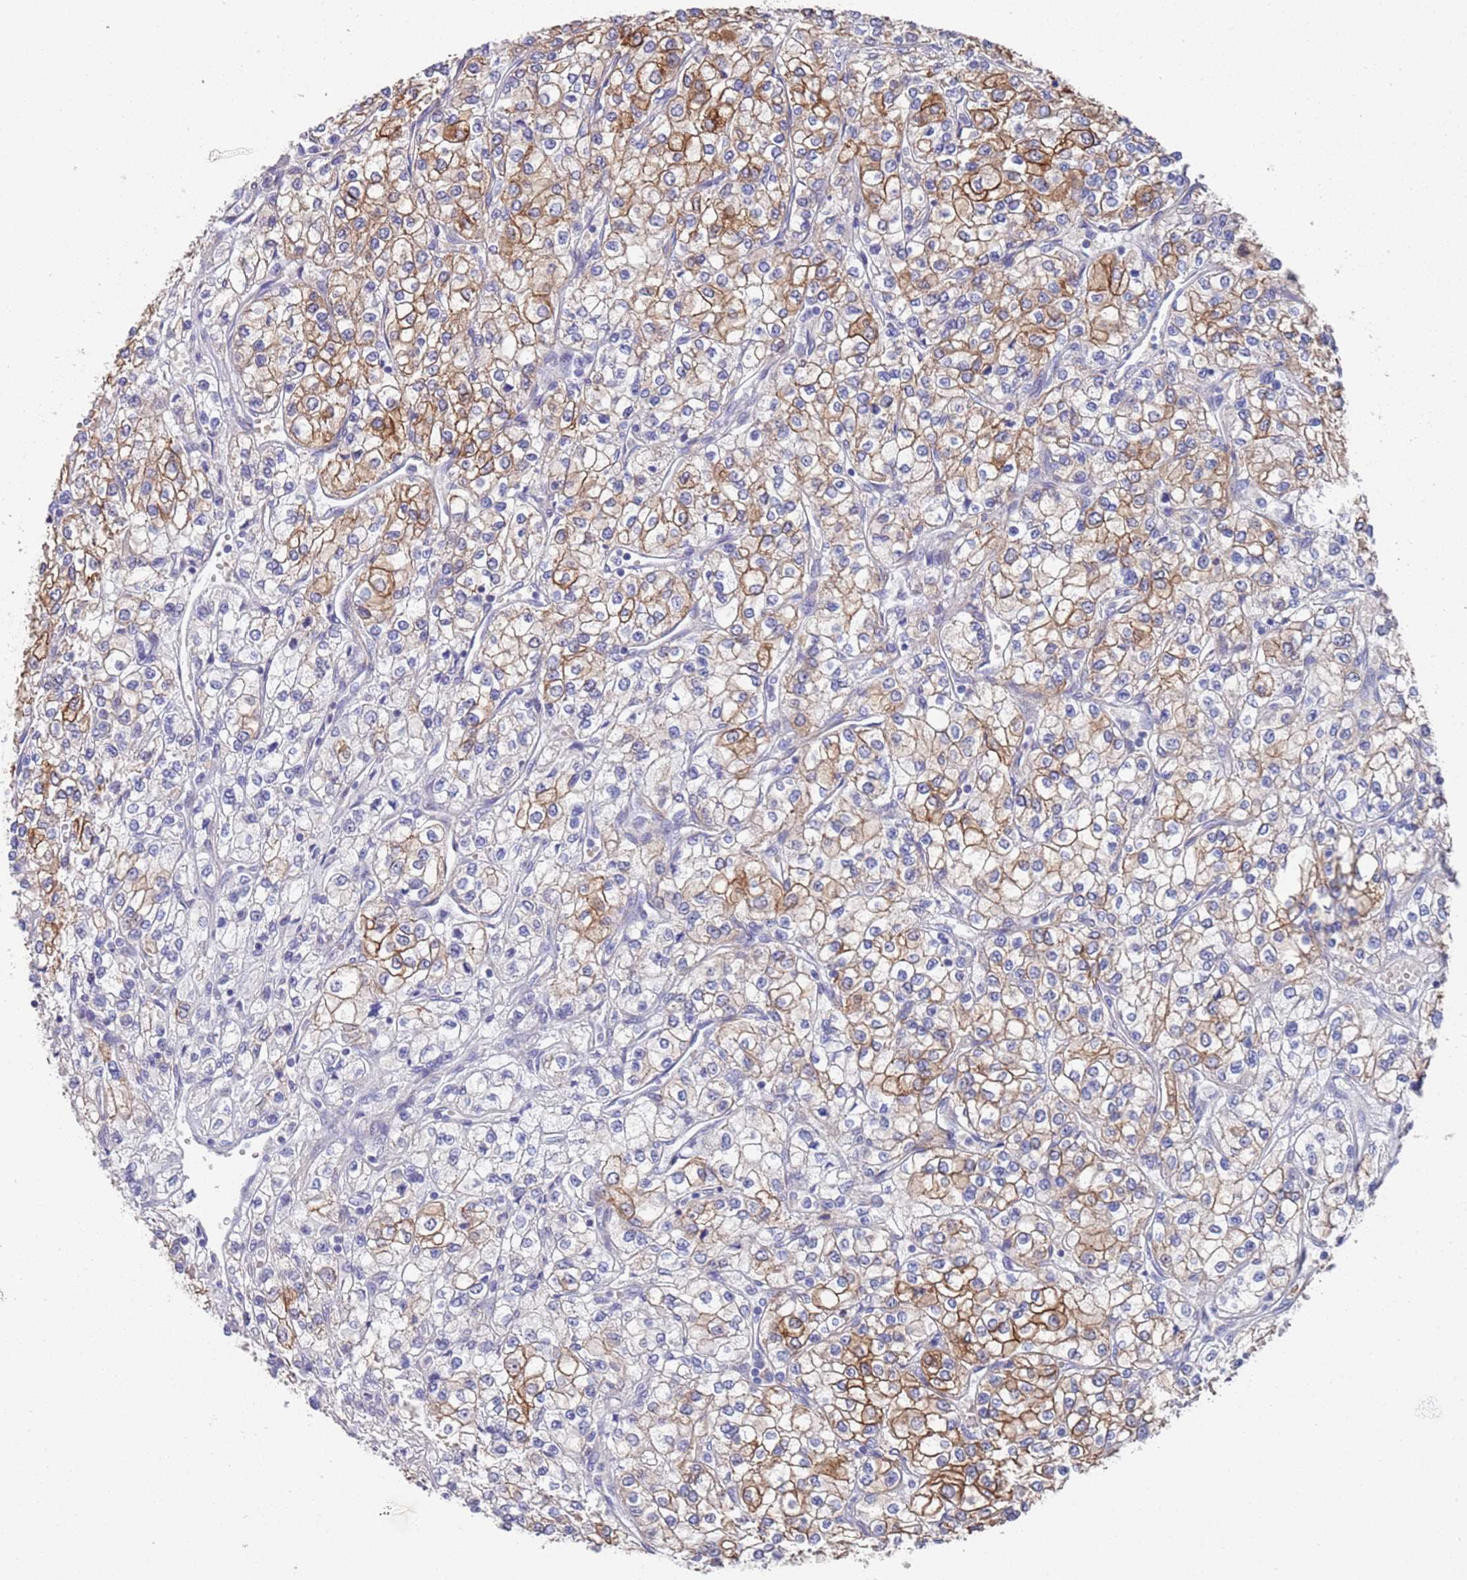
{"staining": {"intensity": "moderate", "quantity": "25%-75%", "location": "cytoplasmic/membranous"}, "tissue": "renal cancer", "cell_type": "Tumor cells", "image_type": "cancer", "snomed": [{"axis": "morphology", "description": "Adenocarcinoma, NOS"}, {"axis": "topography", "description": "Kidney"}], "caption": "Renal cancer stained for a protein demonstrates moderate cytoplasmic/membranous positivity in tumor cells.", "gene": "ANK2", "patient": {"sex": "male", "age": 80}}